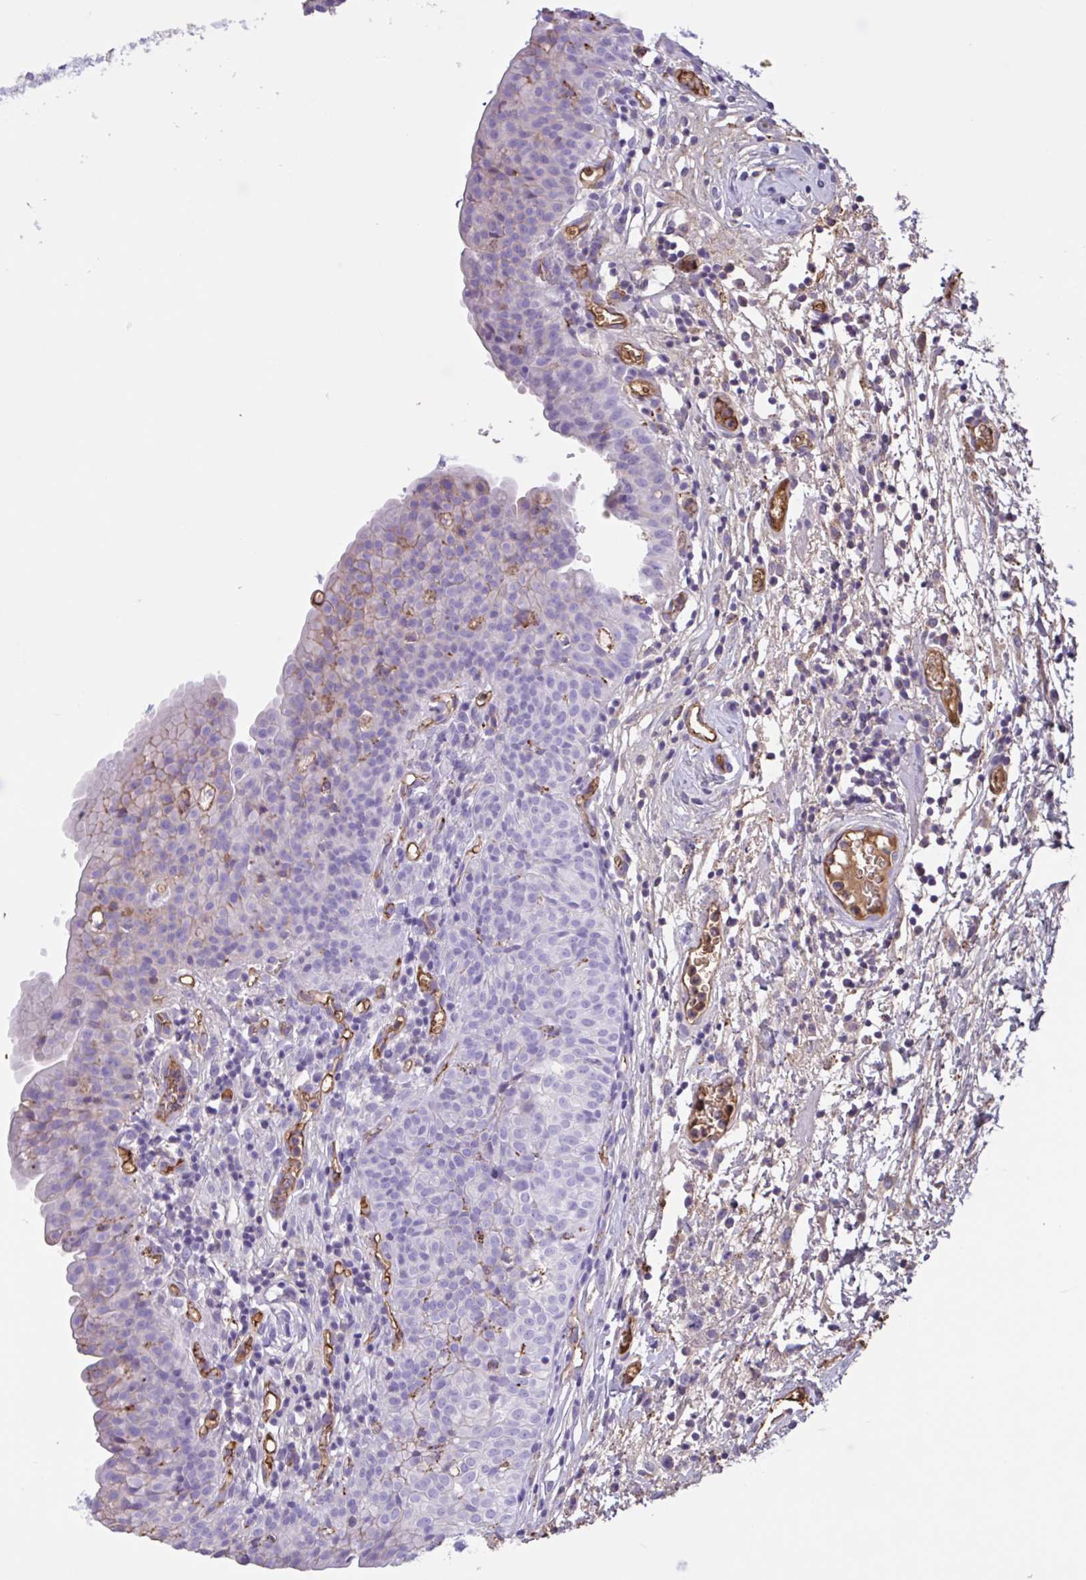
{"staining": {"intensity": "weak", "quantity": "<25%", "location": "cytoplasmic/membranous"}, "tissue": "urinary bladder", "cell_type": "Urothelial cells", "image_type": "normal", "snomed": [{"axis": "morphology", "description": "Normal tissue, NOS"}, {"axis": "morphology", "description": "Inflammation, NOS"}, {"axis": "topography", "description": "Urinary bladder"}], "caption": "A high-resolution photomicrograph shows immunohistochemistry (IHC) staining of benign urinary bladder, which reveals no significant staining in urothelial cells.", "gene": "LARGE2", "patient": {"sex": "male", "age": 57}}